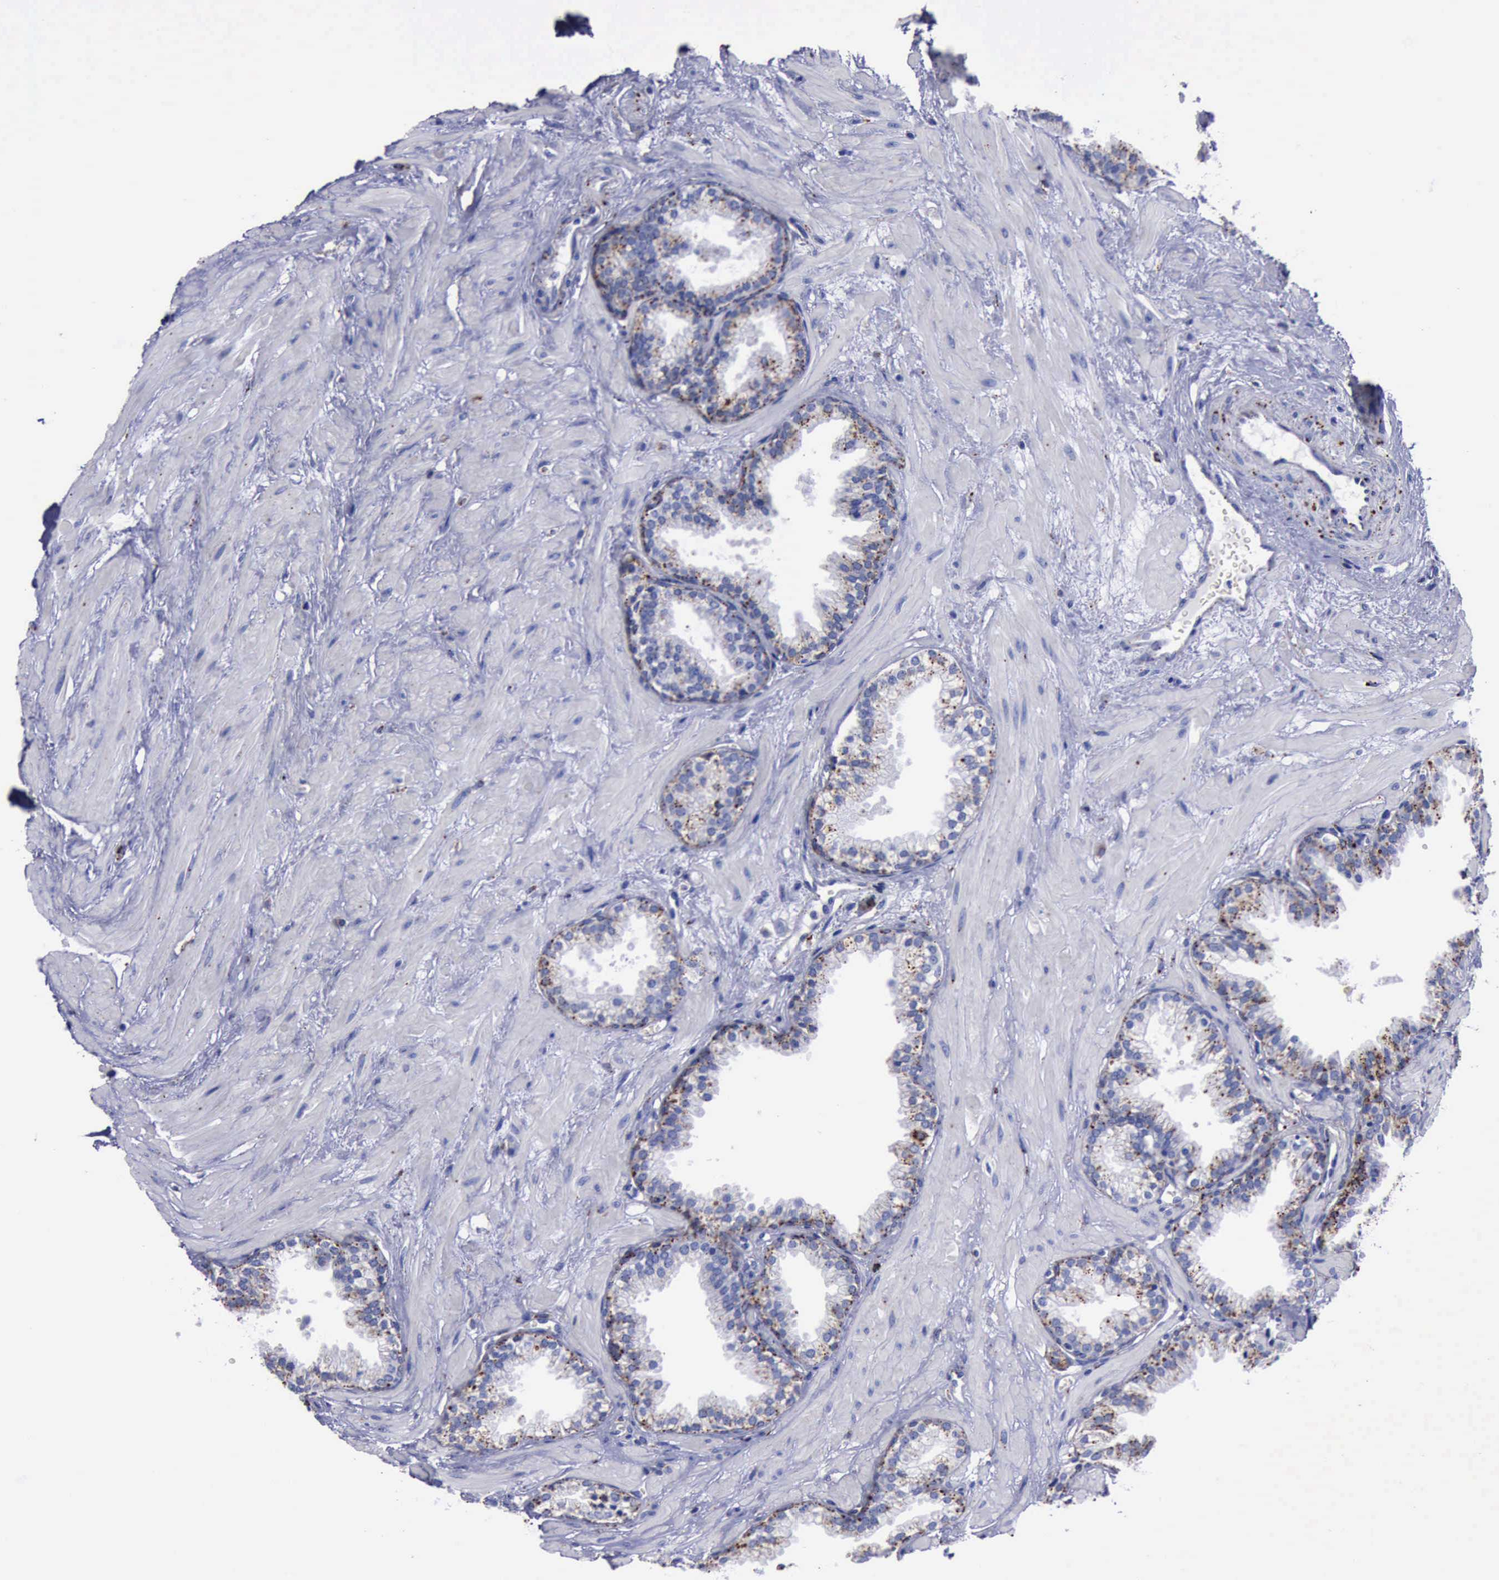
{"staining": {"intensity": "moderate", "quantity": ">75%", "location": "cytoplasmic/membranous"}, "tissue": "prostate", "cell_type": "Glandular cells", "image_type": "normal", "snomed": [{"axis": "morphology", "description": "Normal tissue, NOS"}, {"axis": "topography", "description": "Prostate"}], "caption": "Prostate stained with immunohistochemistry displays moderate cytoplasmic/membranous staining in approximately >75% of glandular cells. The protein is stained brown, and the nuclei are stained in blue (DAB IHC with brightfield microscopy, high magnification).", "gene": "CTSD", "patient": {"sex": "male", "age": 64}}